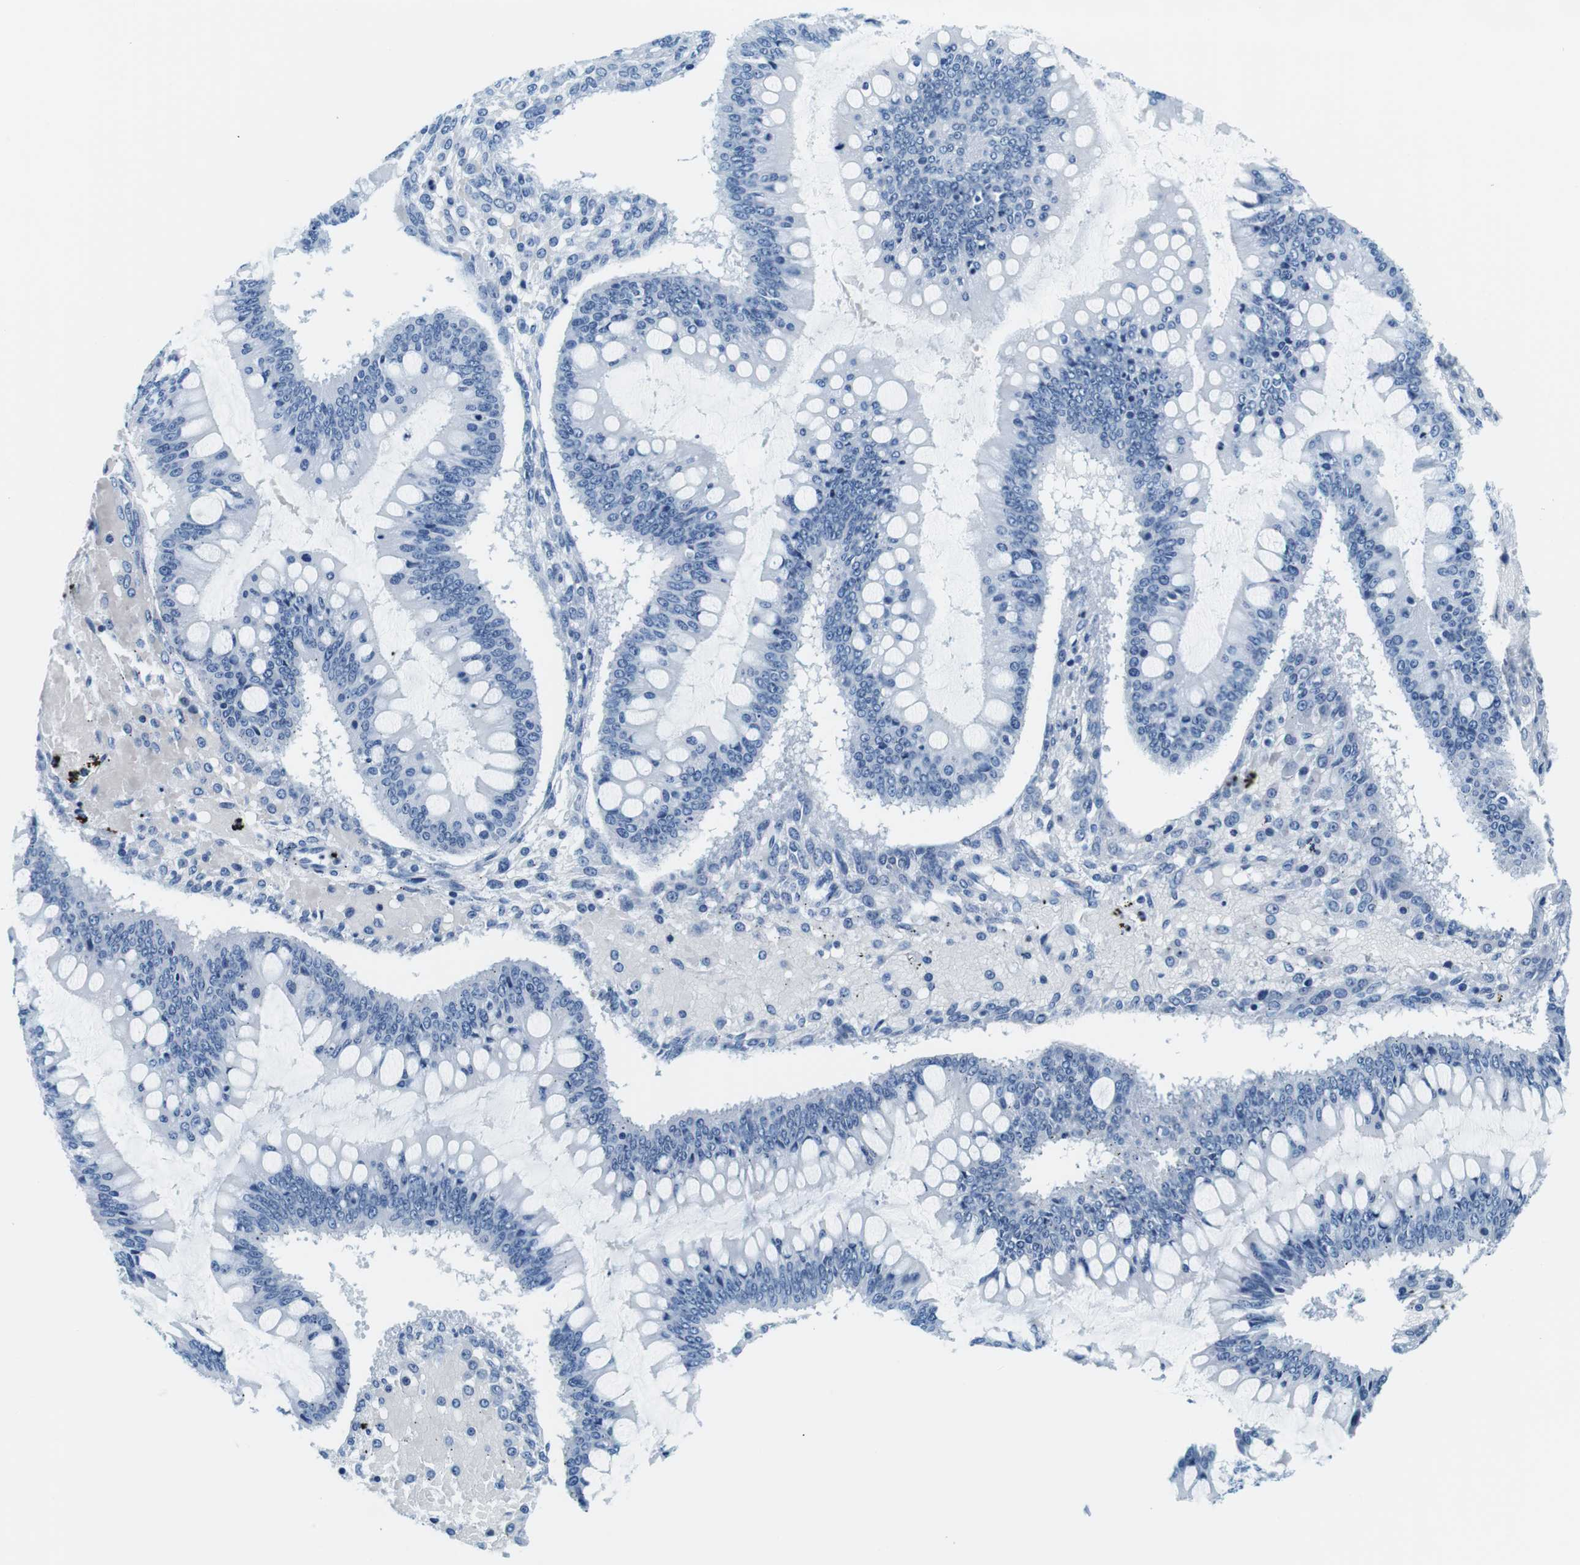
{"staining": {"intensity": "negative", "quantity": "none", "location": "none"}, "tissue": "ovarian cancer", "cell_type": "Tumor cells", "image_type": "cancer", "snomed": [{"axis": "morphology", "description": "Cystadenocarcinoma, mucinous, NOS"}, {"axis": "topography", "description": "Ovary"}], "caption": "Tumor cells show no significant staining in ovarian cancer (mucinous cystadenocarcinoma).", "gene": "HLA-DRB1", "patient": {"sex": "female", "age": 73}}